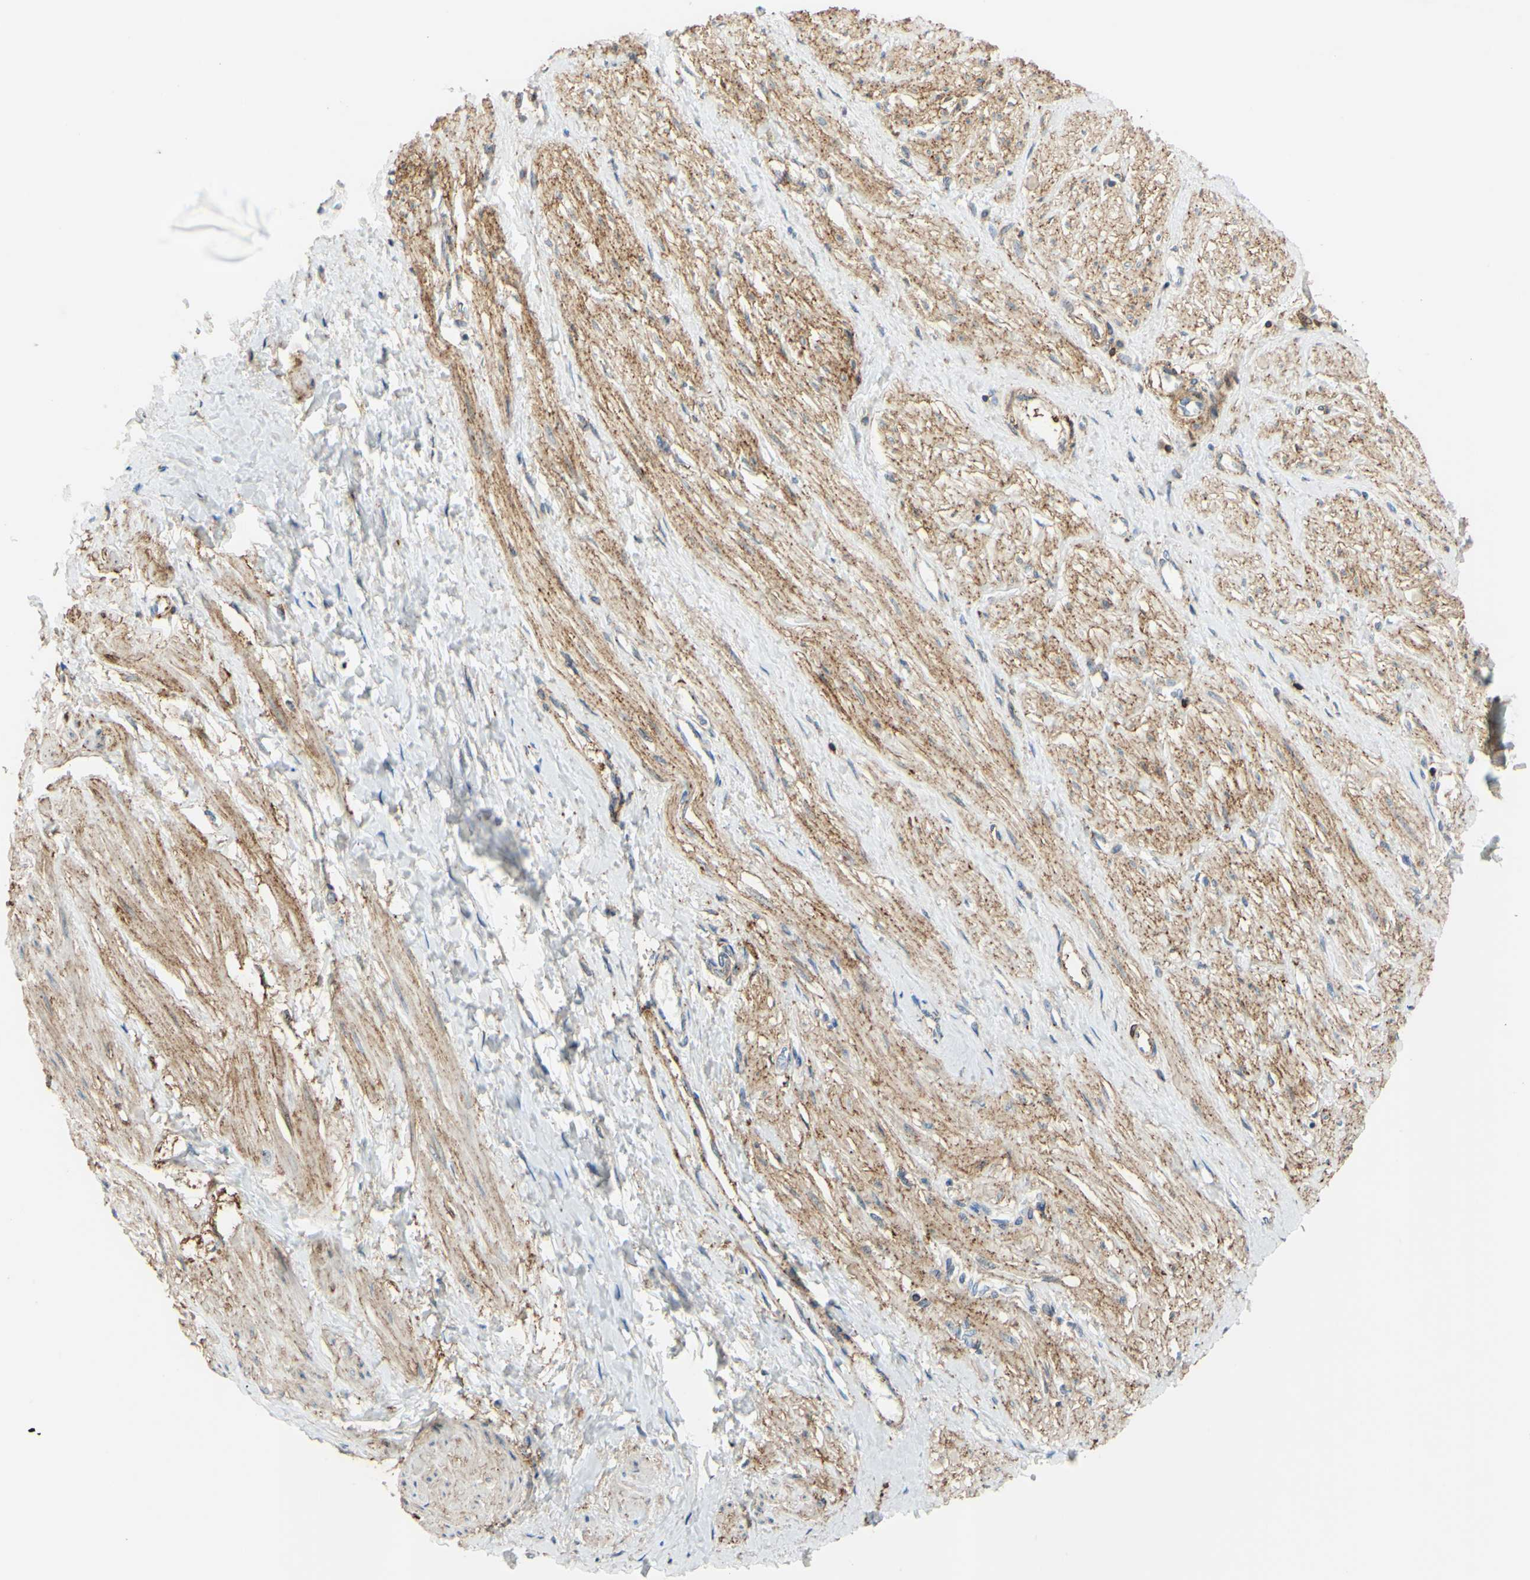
{"staining": {"intensity": "moderate", "quantity": "25%-75%", "location": "cytoplasmic/membranous"}, "tissue": "smooth muscle", "cell_type": "Smooth muscle cells", "image_type": "normal", "snomed": [{"axis": "morphology", "description": "Normal tissue, NOS"}, {"axis": "topography", "description": "Smooth muscle"}, {"axis": "topography", "description": "Uterus"}], "caption": "This histopathology image displays immunohistochemistry staining of unremarkable human smooth muscle, with medium moderate cytoplasmic/membranous positivity in about 25%-75% of smooth muscle cells.", "gene": "POR", "patient": {"sex": "female", "age": 39}}